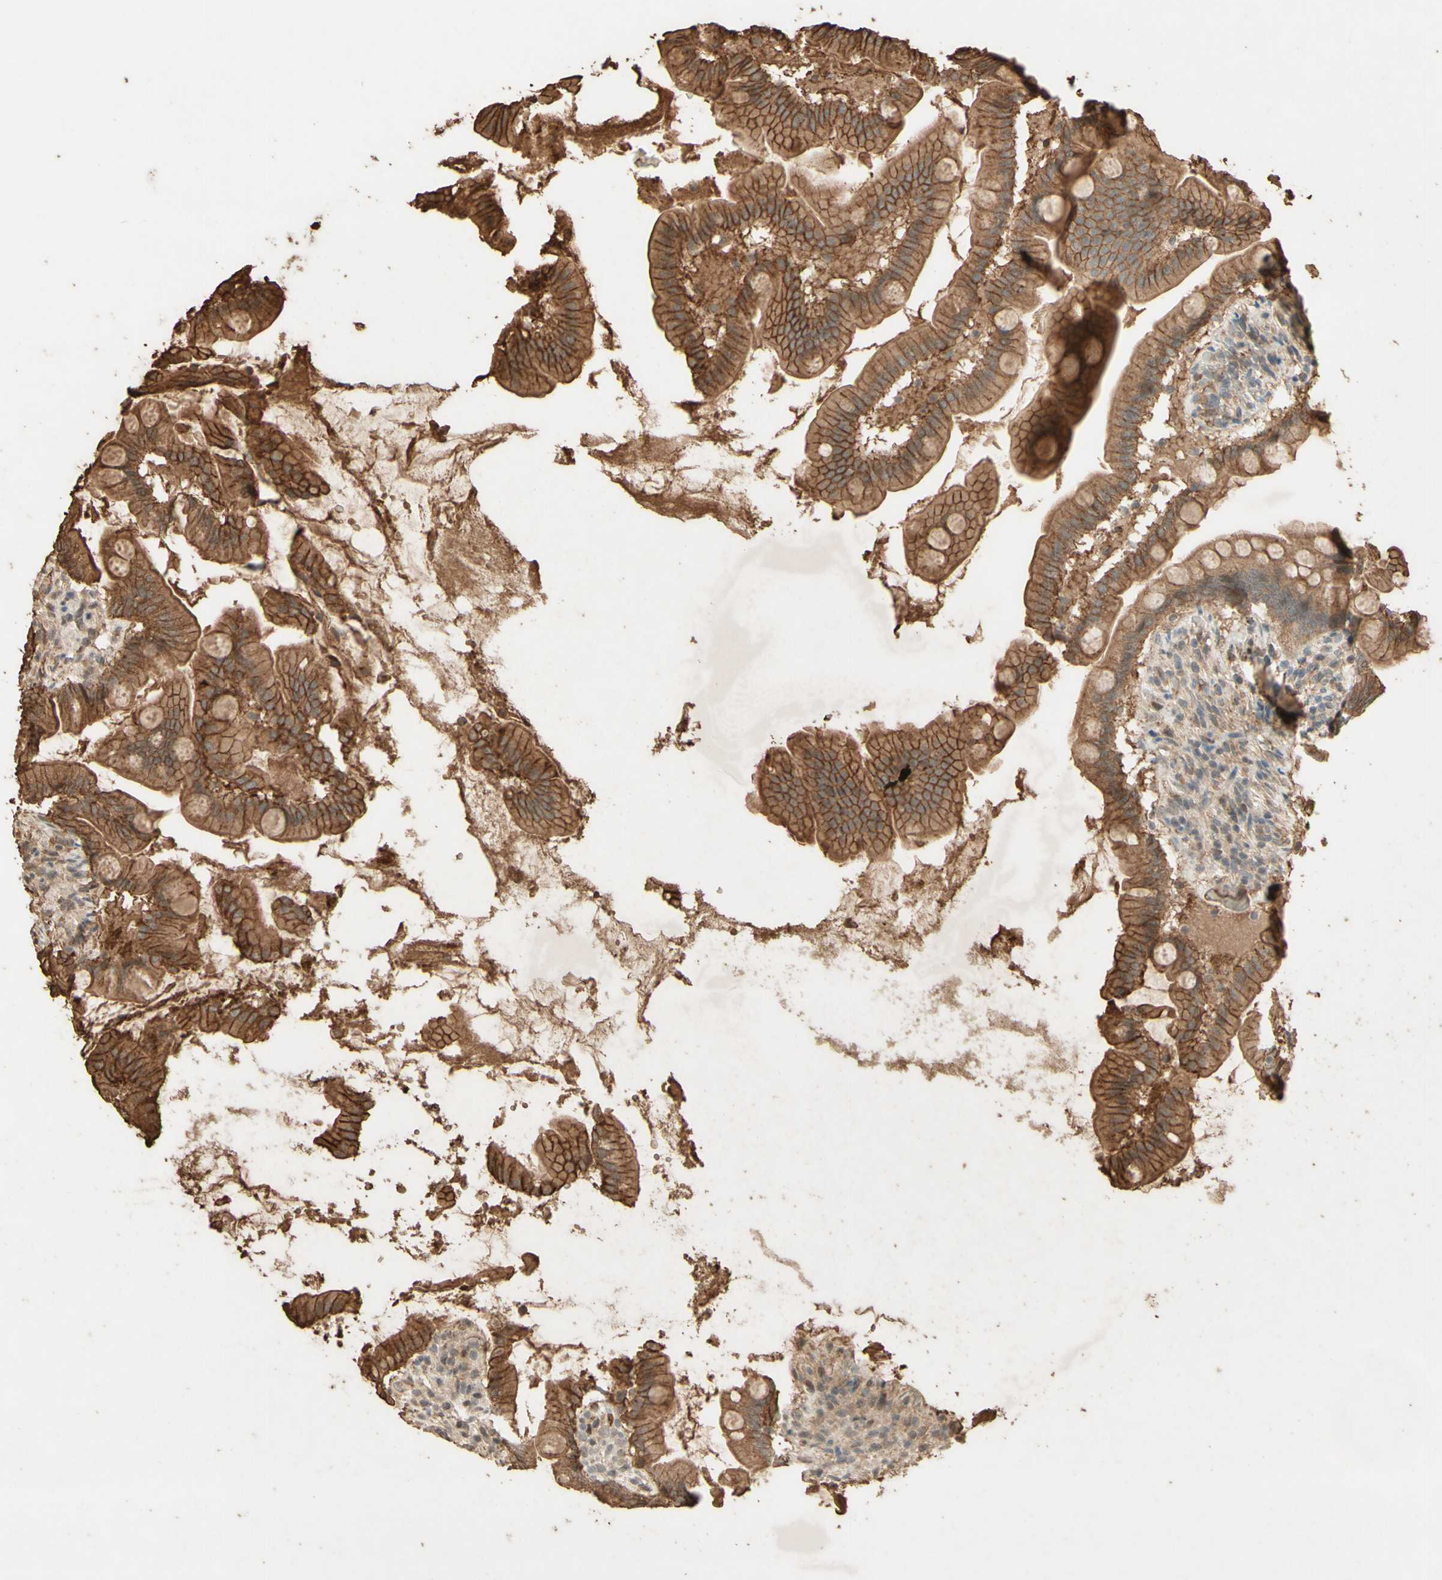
{"staining": {"intensity": "moderate", "quantity": ">75%", "location": "cytoplasmic/membranous"}, "tissue": "small intestine", "cell_type": "Glandular cells", "image_type": "normal", "snomed": [{"axis": "morphology", "description": "Normal tissue, NOS"}, {"axis": "topography", "description": "Small intestine"}], "caption": "The micrograph shows staining of benign small intestine, revealing moderate cytoplasmic/membranous protein expression (brown color) within glandular cells. (Stains: DAB (3,3'-diaminobenzidine) in brown, nuclei in blue, Microscopy: brightfield microscopy at high magnification).", "gene": "SMAD9", "patient": {"sex": "female", "age": 56}}